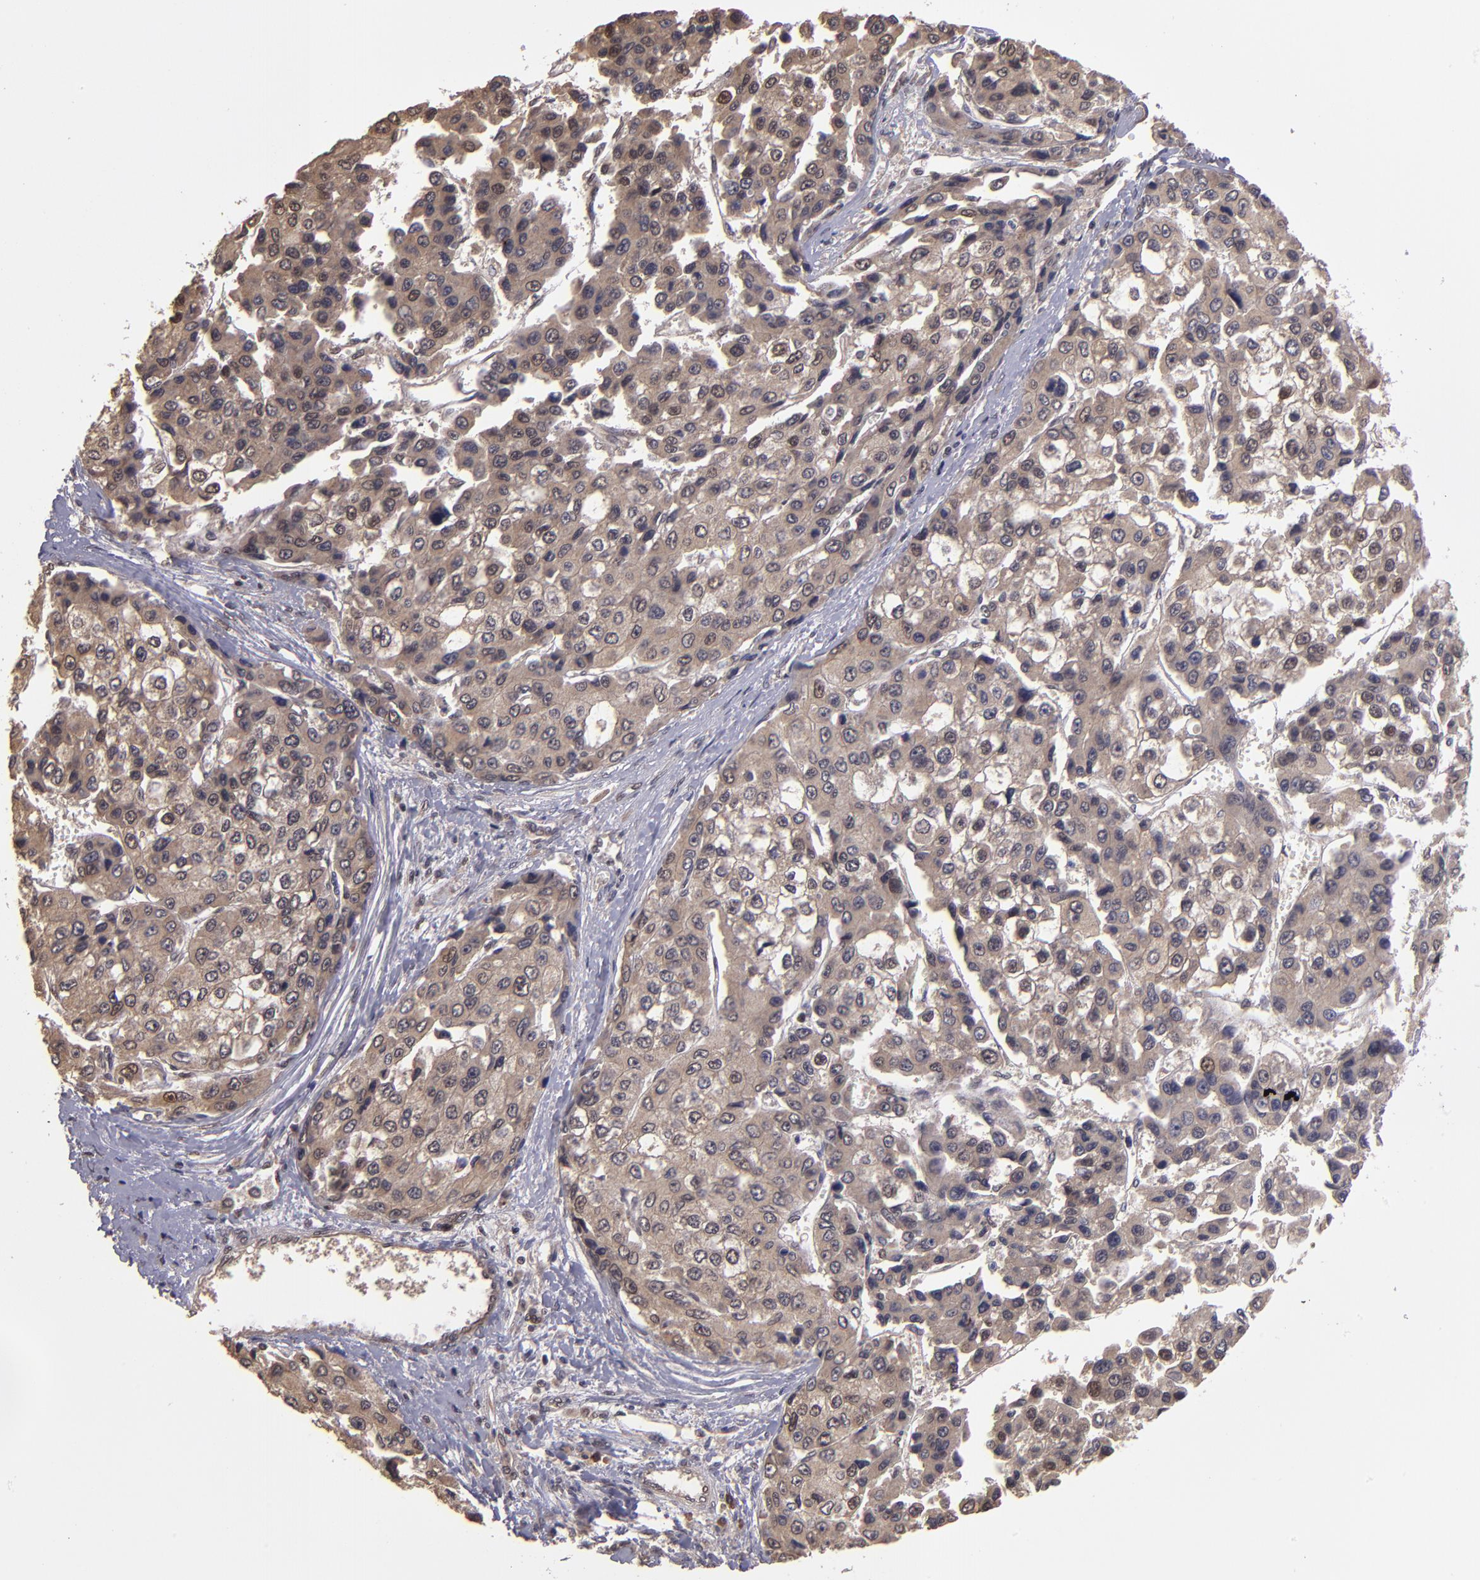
{"staining": {"intensity": "weak", "quantity": ">75%", "location": "cytoplasmic/membranous,nuclear"}, "tissue": "liver cancer", "cell_type": "Tumor cells", "image_type": "cancer", "snomed": [{"axis": "morphology", "description": "Carcinoma, Hepatocellular, NOS"}, {"axis": "topography", "description": "Liver"}], "caption": "A brown stain labels weak cytoplasmic/membranous and nuclear expression of a protein in hepatocellular carcinoma (liver) tumor cells.", "gene": "ABHD12B", "patient": {"sex": "female", "age": 66}}